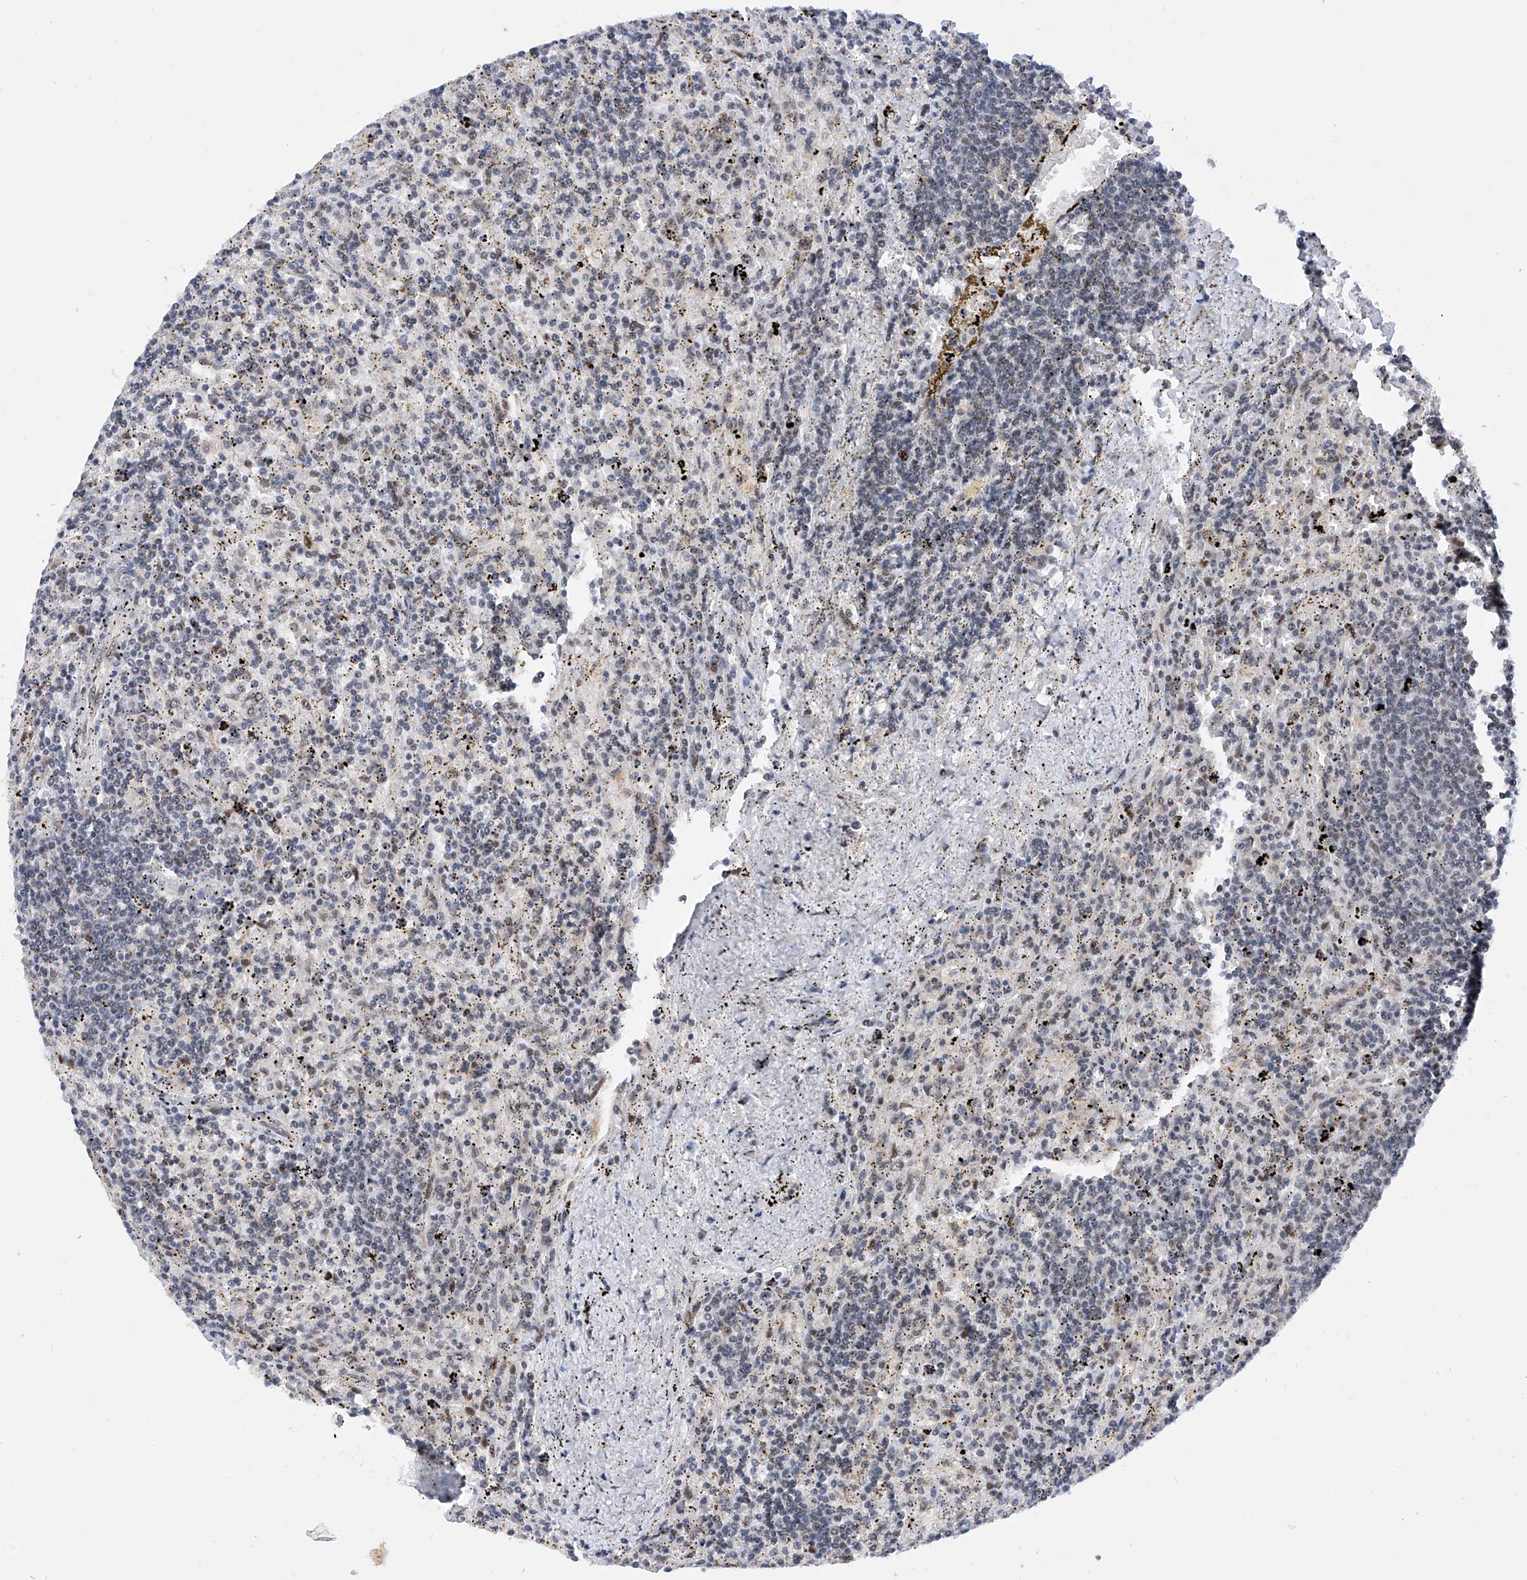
{"staining": {"intensity": "negative", "quantity": "none", "location": "none"}, "tissue": "lymphoma", "cell_type": "Tumor cells", "image_type": "cancer", "snomed": [{"axis": "morphology", "description": "Malignant lymphoma, non-Hodgkin's type, Low grade"}, {"axis": "topography", "description": "Spleen"}], "caption": "Image shows no protein staining in tumor cells of low-grade malignant lymphoma, non-Hodgkin's type tissue.", "gene": "RAD54L", "patient": {"sex": "male", "age": 76}}